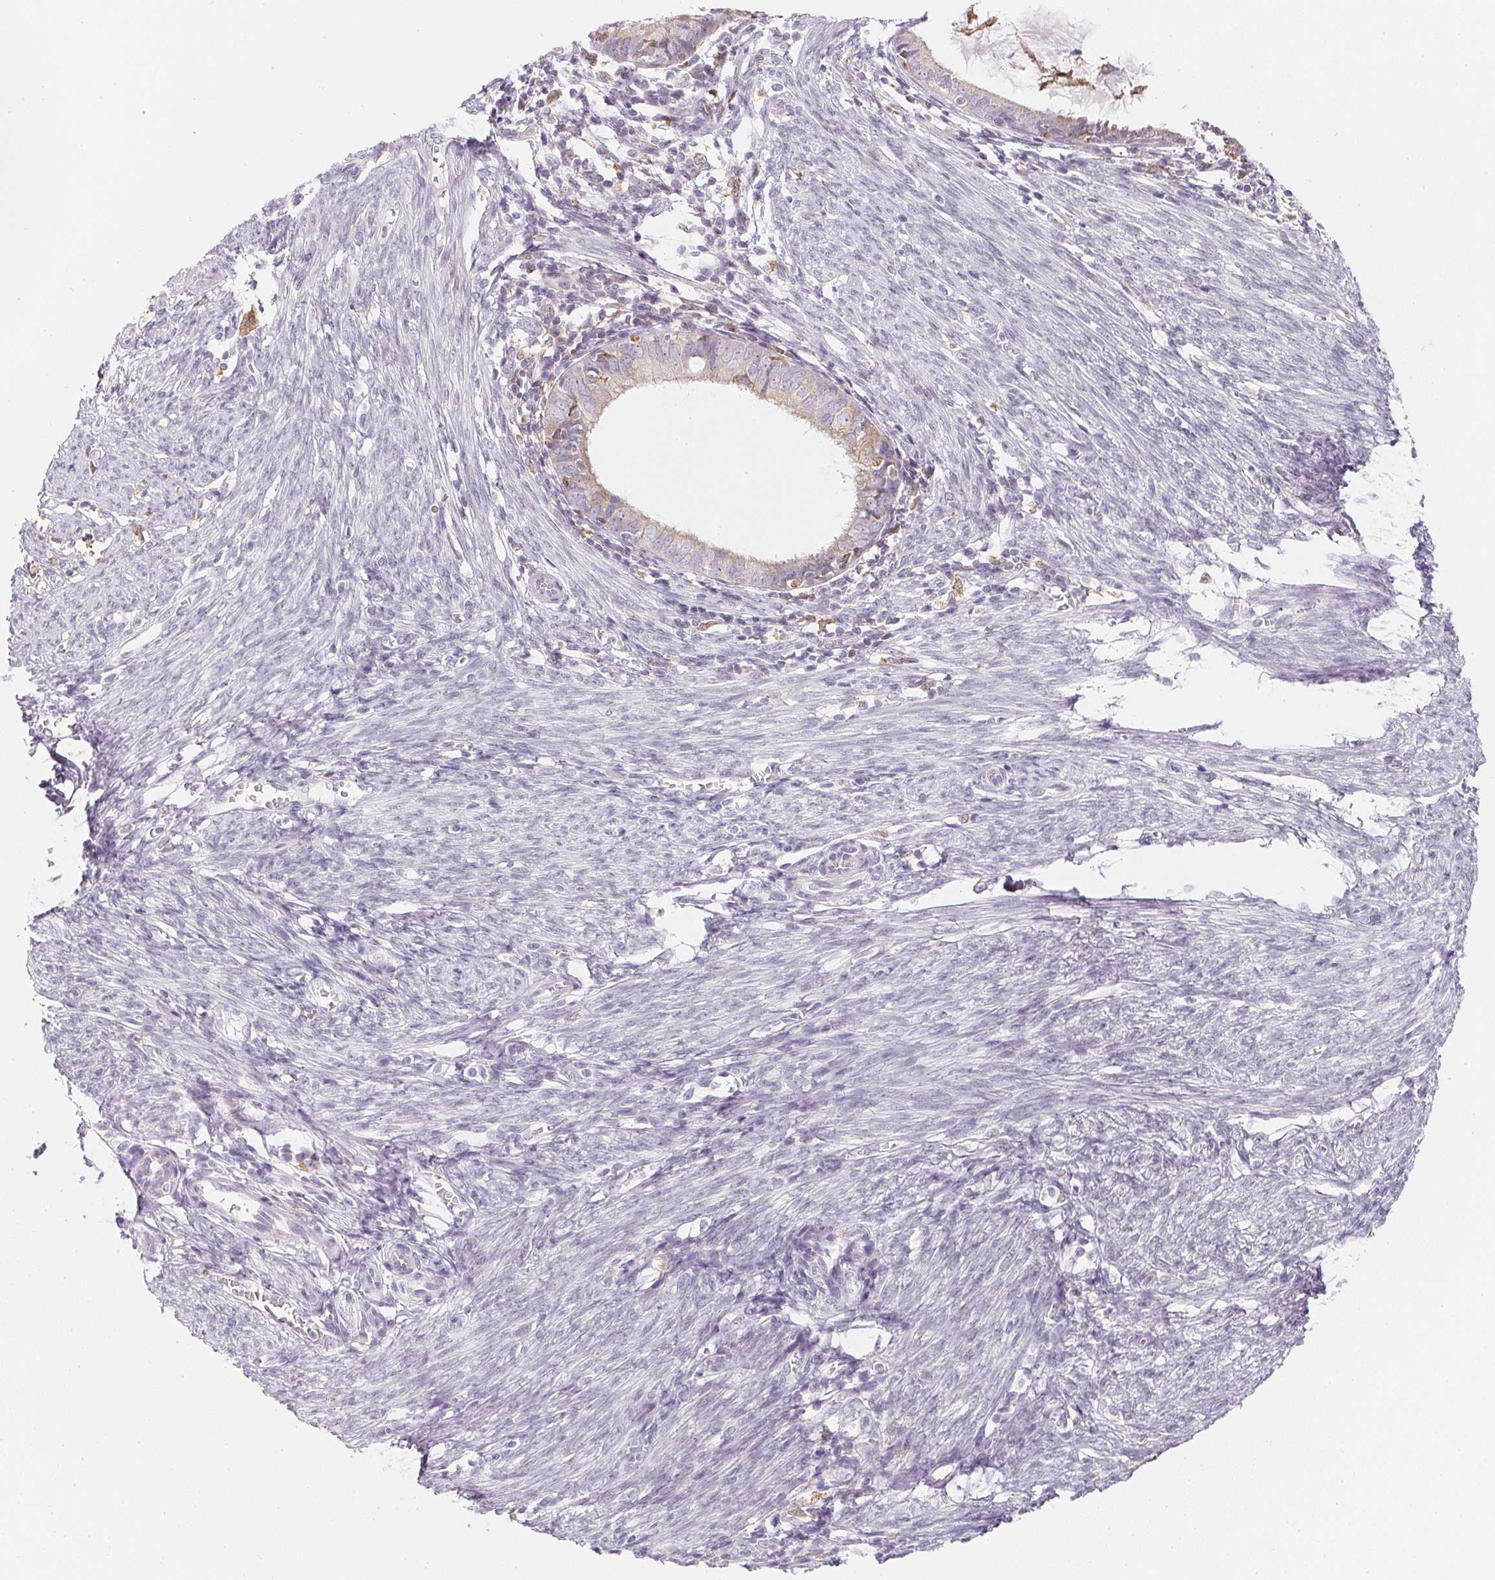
{"staining": {"intensity": "weak", "quantity": "<25%", "location": "cytoplasmic/membranous"}, "tissue": "endometrial cancer", "cell_type": "Tumor cells", "image_type": "cancer", "snomed": [{"axis": "morphology", "description": "Adenocarcinoma, NOS"}, {"axis": "topography", "description": "Endometrium"}], "caption": "High magnification brightfield microscopy of adenocarcinoma (endometrial) stained with DAB (brown) and counterstained with hematoxylin (blue): tumor cells show no significant expression.", "gene": "SOAT1", "patient": {"sex": "female", "age": 57}}